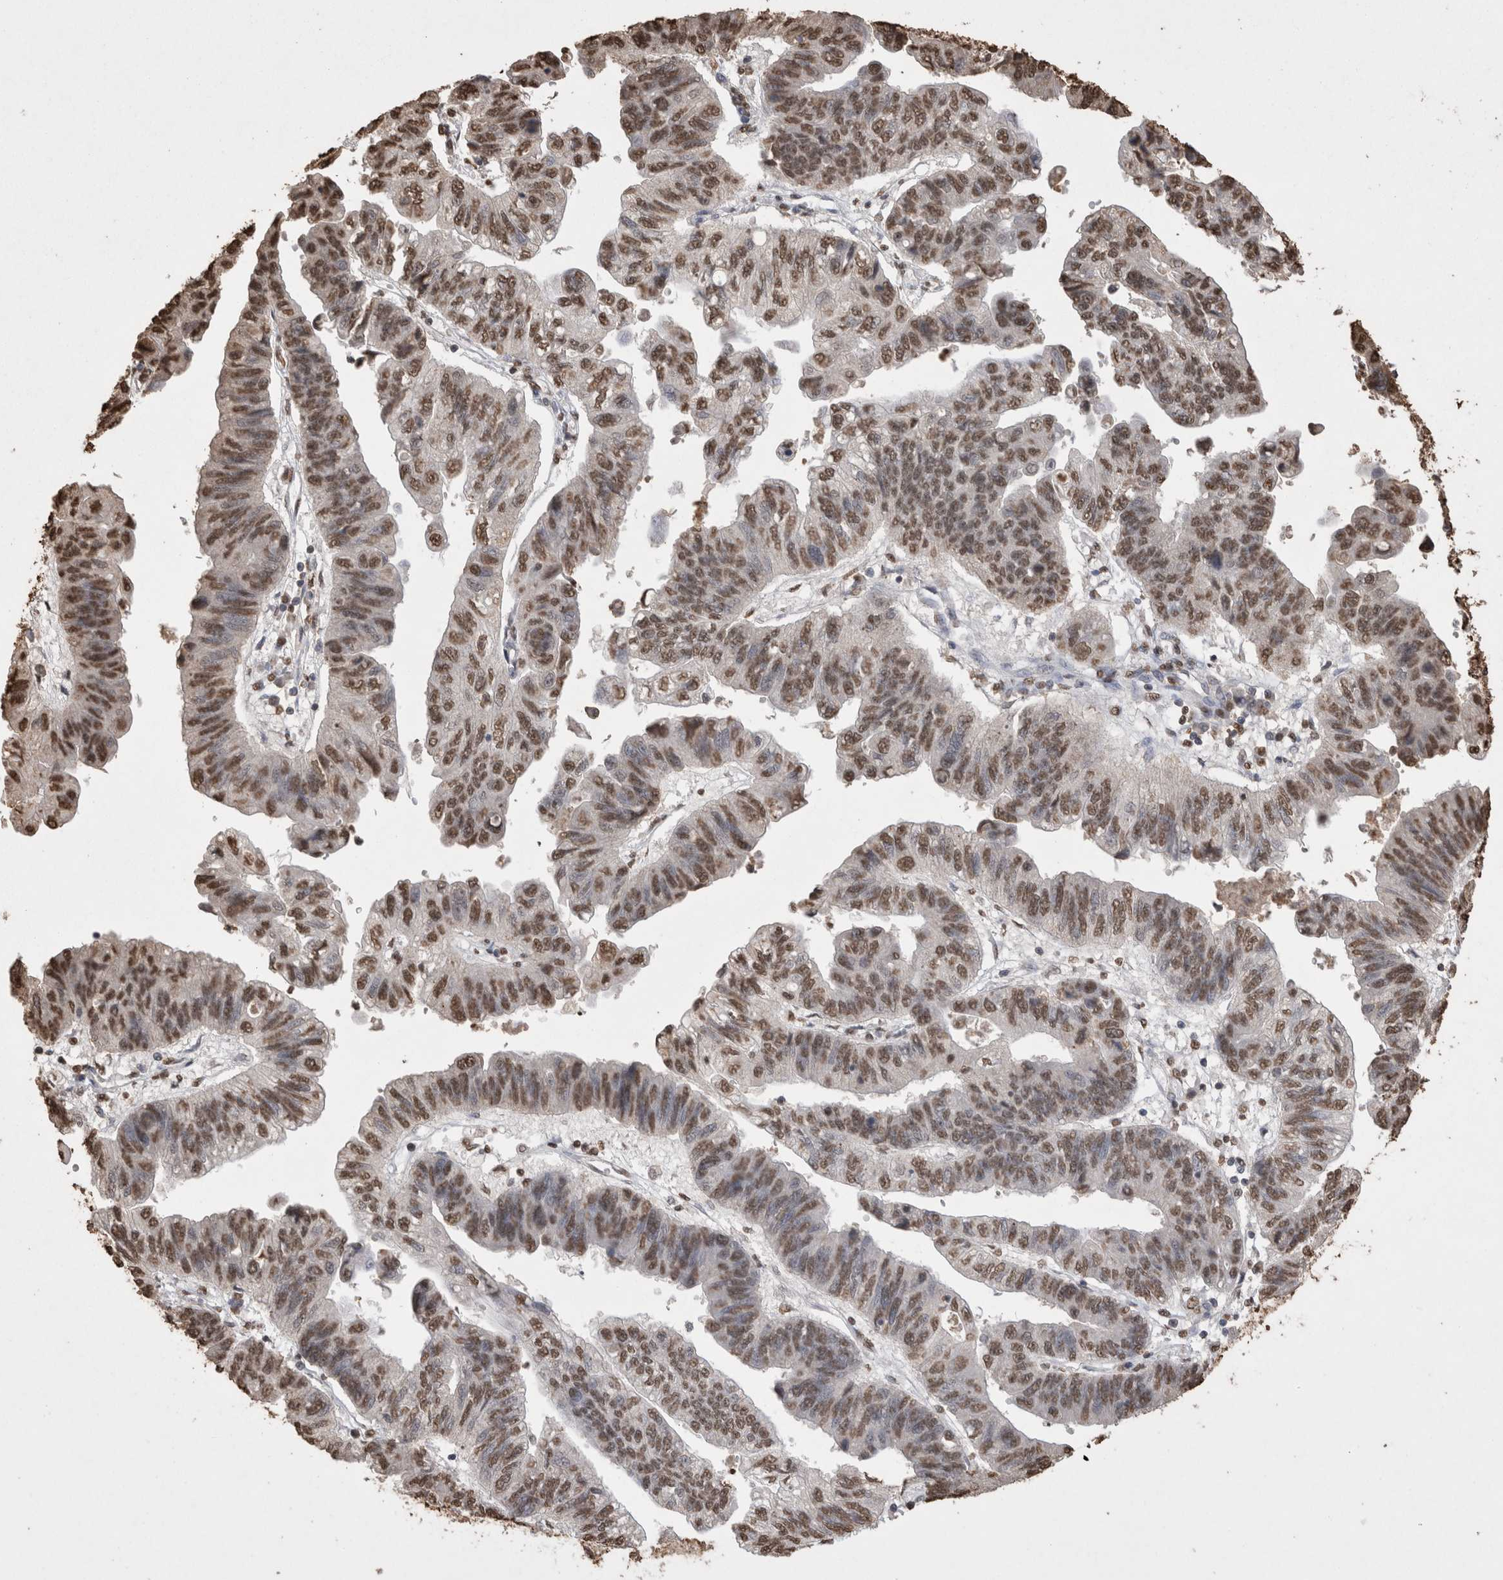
{"staining": {"intensity": "moderate", "quantity": ">75%", "location": "nuclear"}, "tissue": "stomach cancer", "cell_type": "Tumor cells", "image_type": "cancer", "snomed": [{"axis": "morphology", "description": "Adenocarcinoma, NOS"}, {"axis": "topography", "description": "Stomach"}], "caption": "Immunohistochemistry of stomach cancer (adenocarcinoma) exhibits medium levels of moderate nuclear staining in about >75% of tumor cells. (DAB (3,3'-diaminobenzidine) = brown stain, brightfield microscopy at high magnification).", "gene": "POU5F1", "patient": {"sex": "male", "age": 59}}